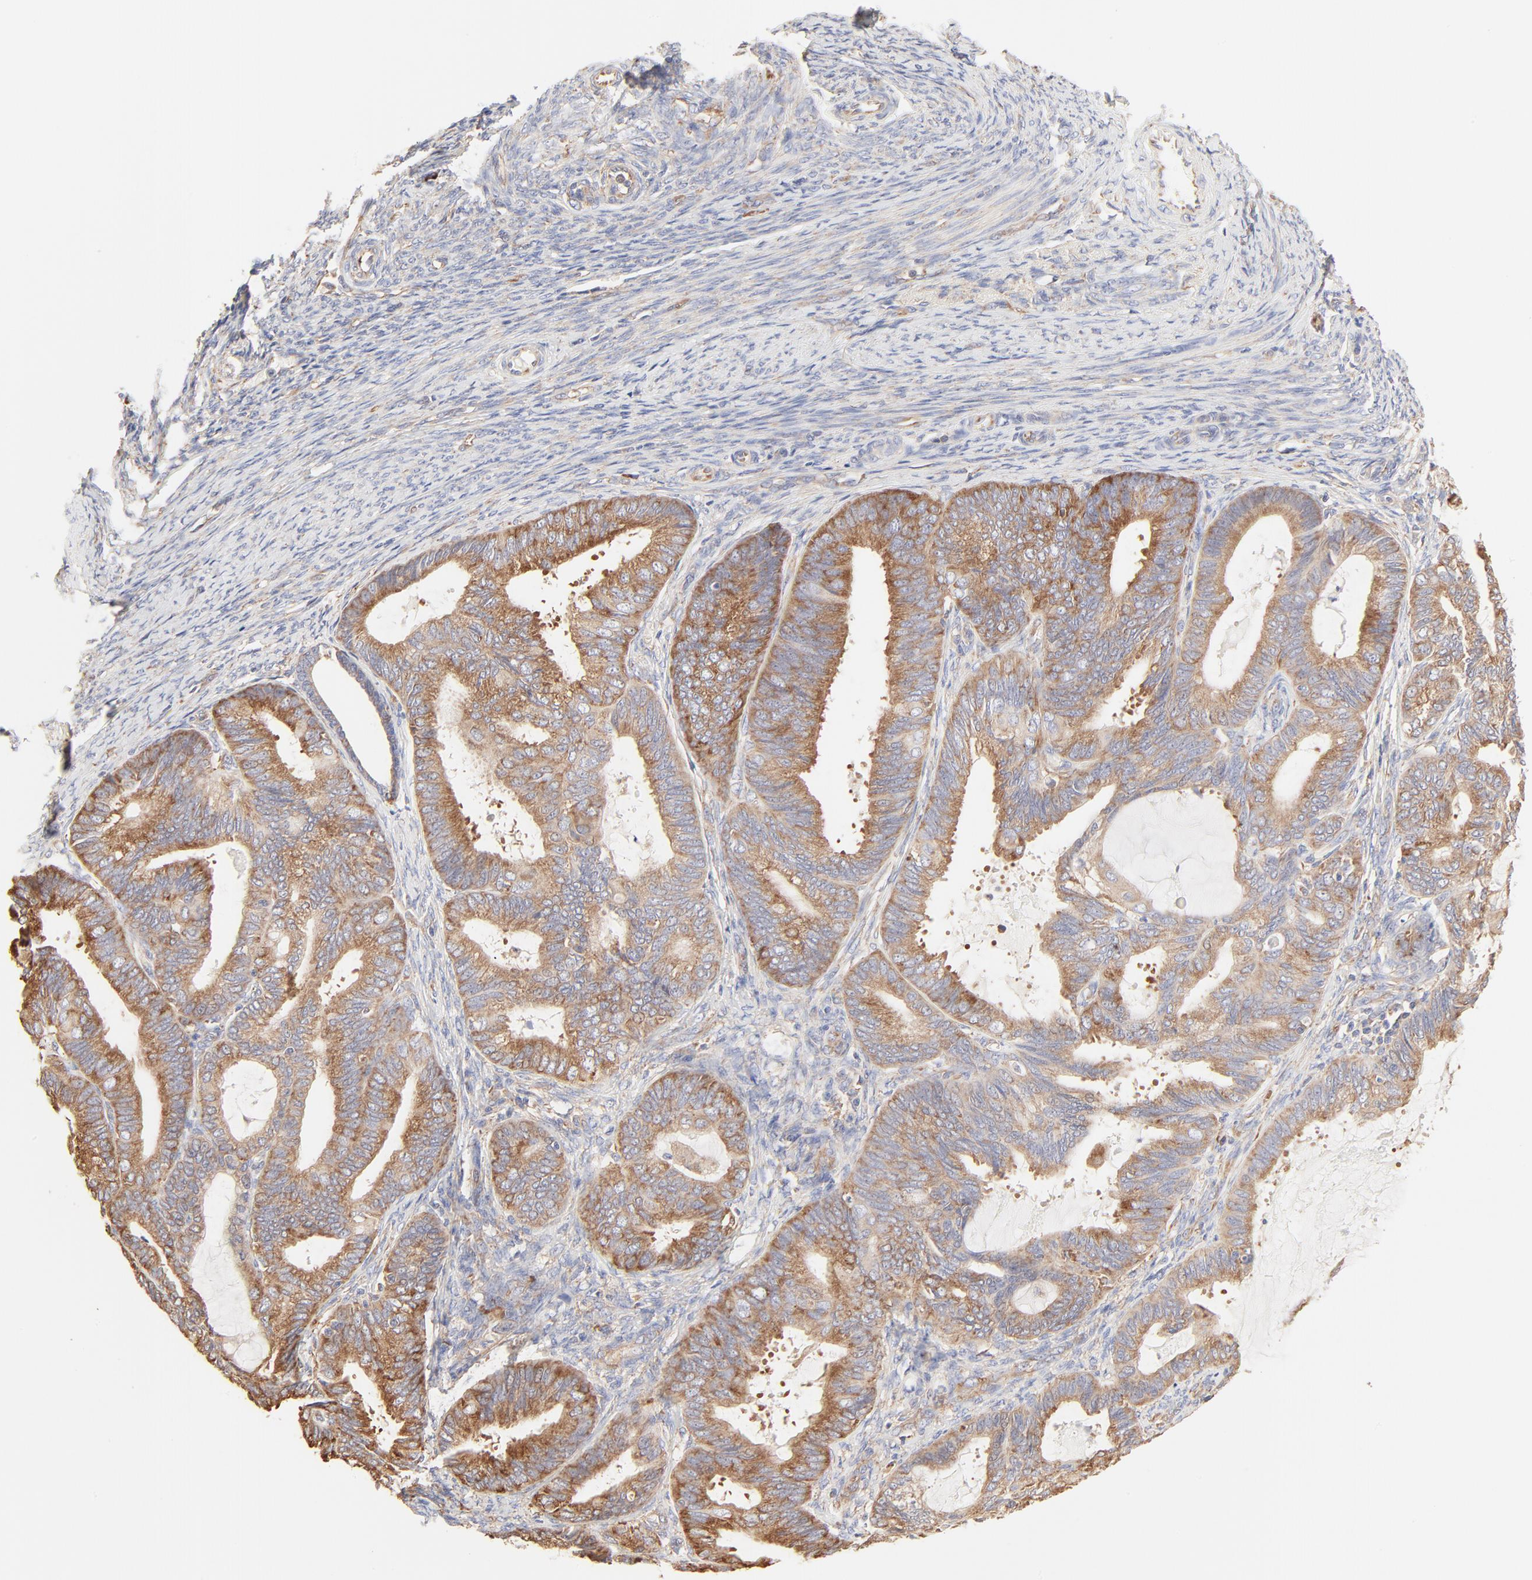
{"staining": {"intensity": "moderate", "quantity": ">75%", "location": "cytoplasmic/membranous"}, "tissue": "endometrial cancer", "cell_type": "Tumor cells", "image_type": "cancer", "snomed": [{"axis": "morphology", "description": "Adenocarcinoma, NOS"}, {"axis": "topography", "description": "Endometrium"}], "caption": "High-magnification brightfield microscopy of endometrial cancer stained with DAB (3,3'-diaminobenzidine) (brown) and counterstained with hematoxylin (blue). tumor cells exhibit moderate cytoplasmic/membranous staining is appreciated in approximately>75% of cells. The protein of interest is shown in brown color, while the nuclei are stained blue.", "gene": "RPS20", "patient": {"sex": "female", "age": 63}}